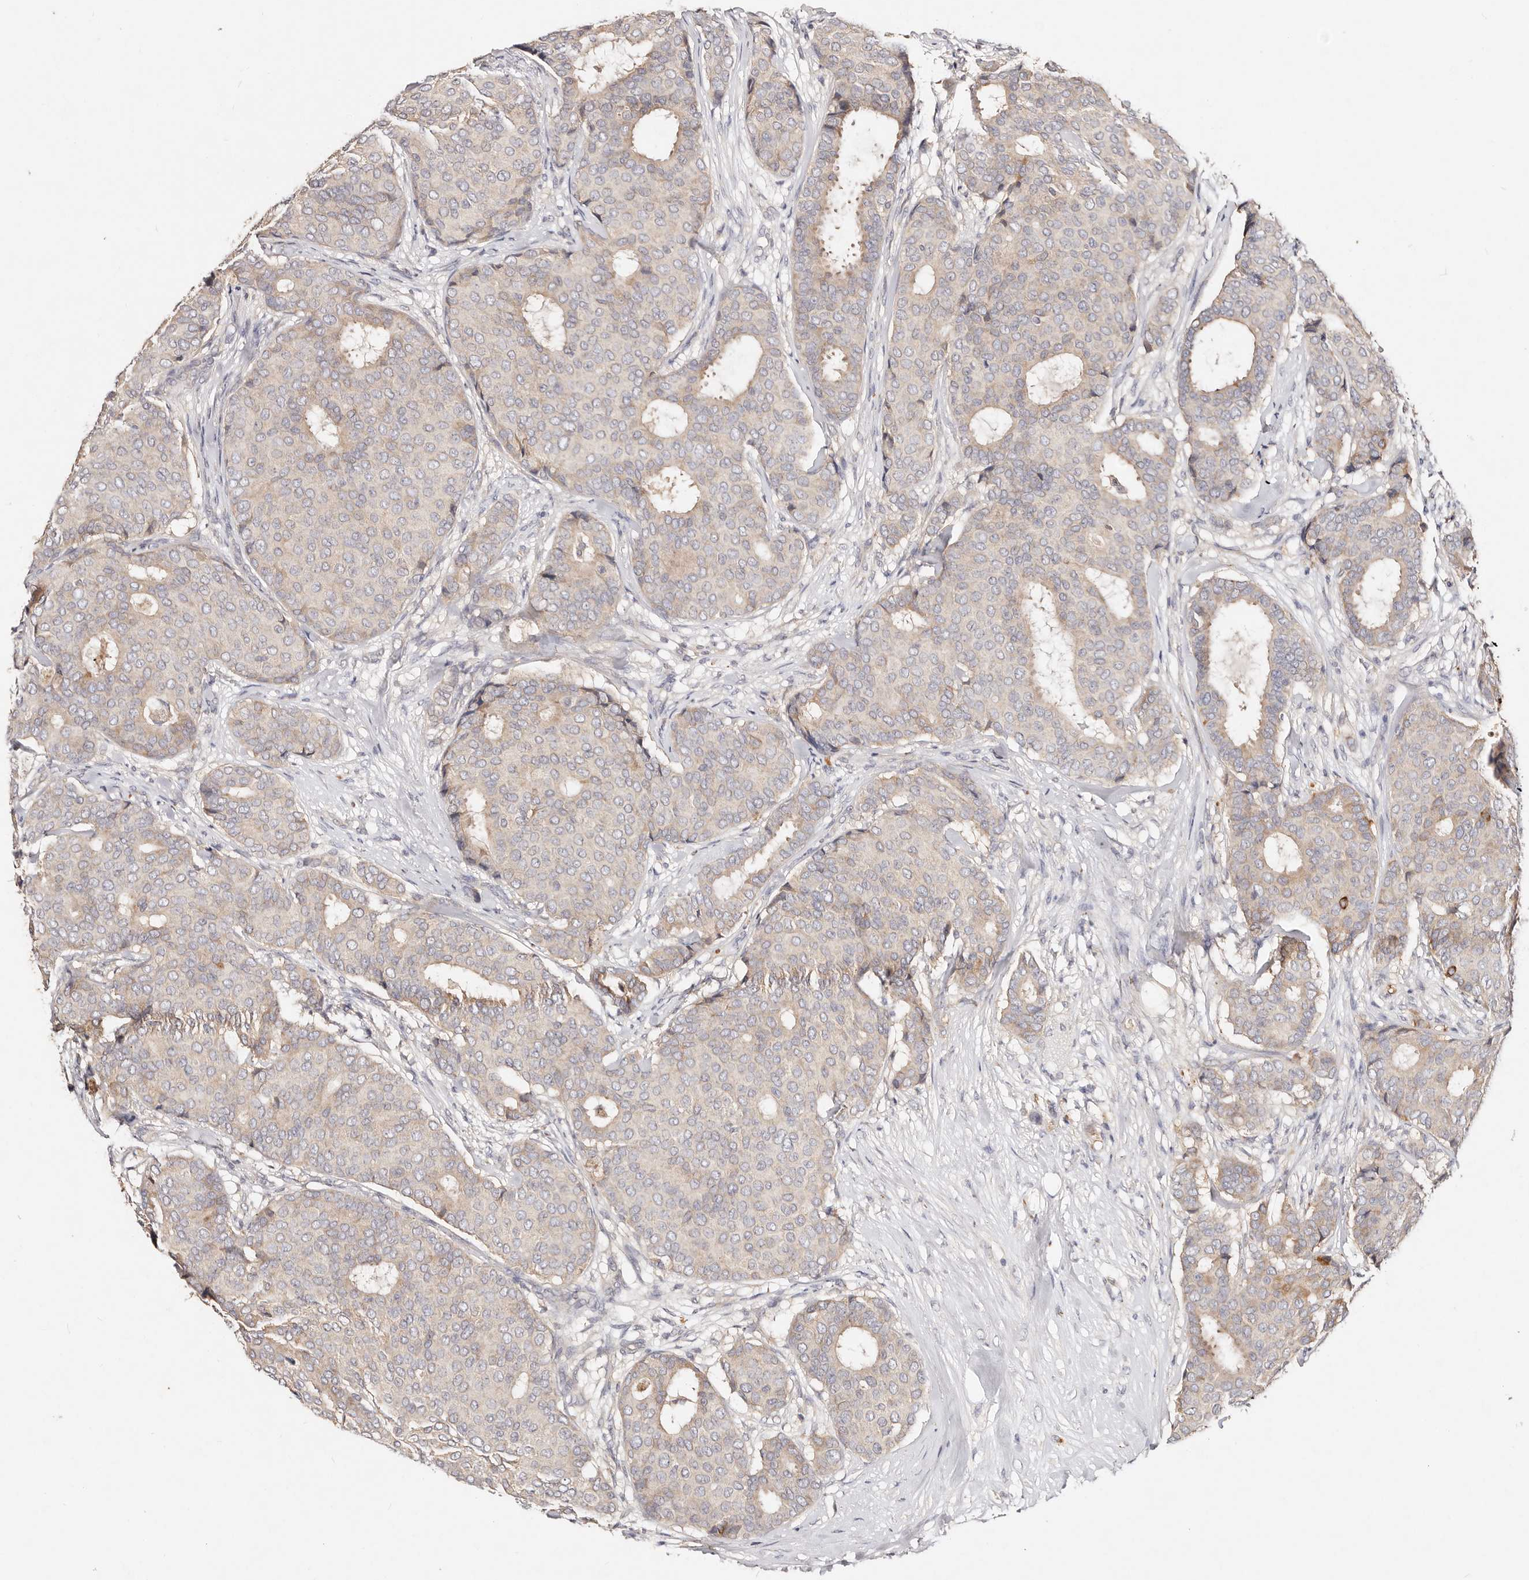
{"staining": {"intensity": "moderate", "quantity": "<25%", "location": "cytoplasmic/membranous"}, "tissue": "breast cancer", "cell_type": "Tumor cells", "image_type": "cancer", "snomed": [{"axis": "morphology", "description": "Duct carcinoma"}, {"axis": "topography", "description": "Breast"}], "caption": "Human breast cancer stained with a brown dye reveals moderate cytoplasmic/membranous positive expression in approximately <25% of tumor cells.", "gene": "VIPAS39", "patient": {"sex": "female", "age": 75}}